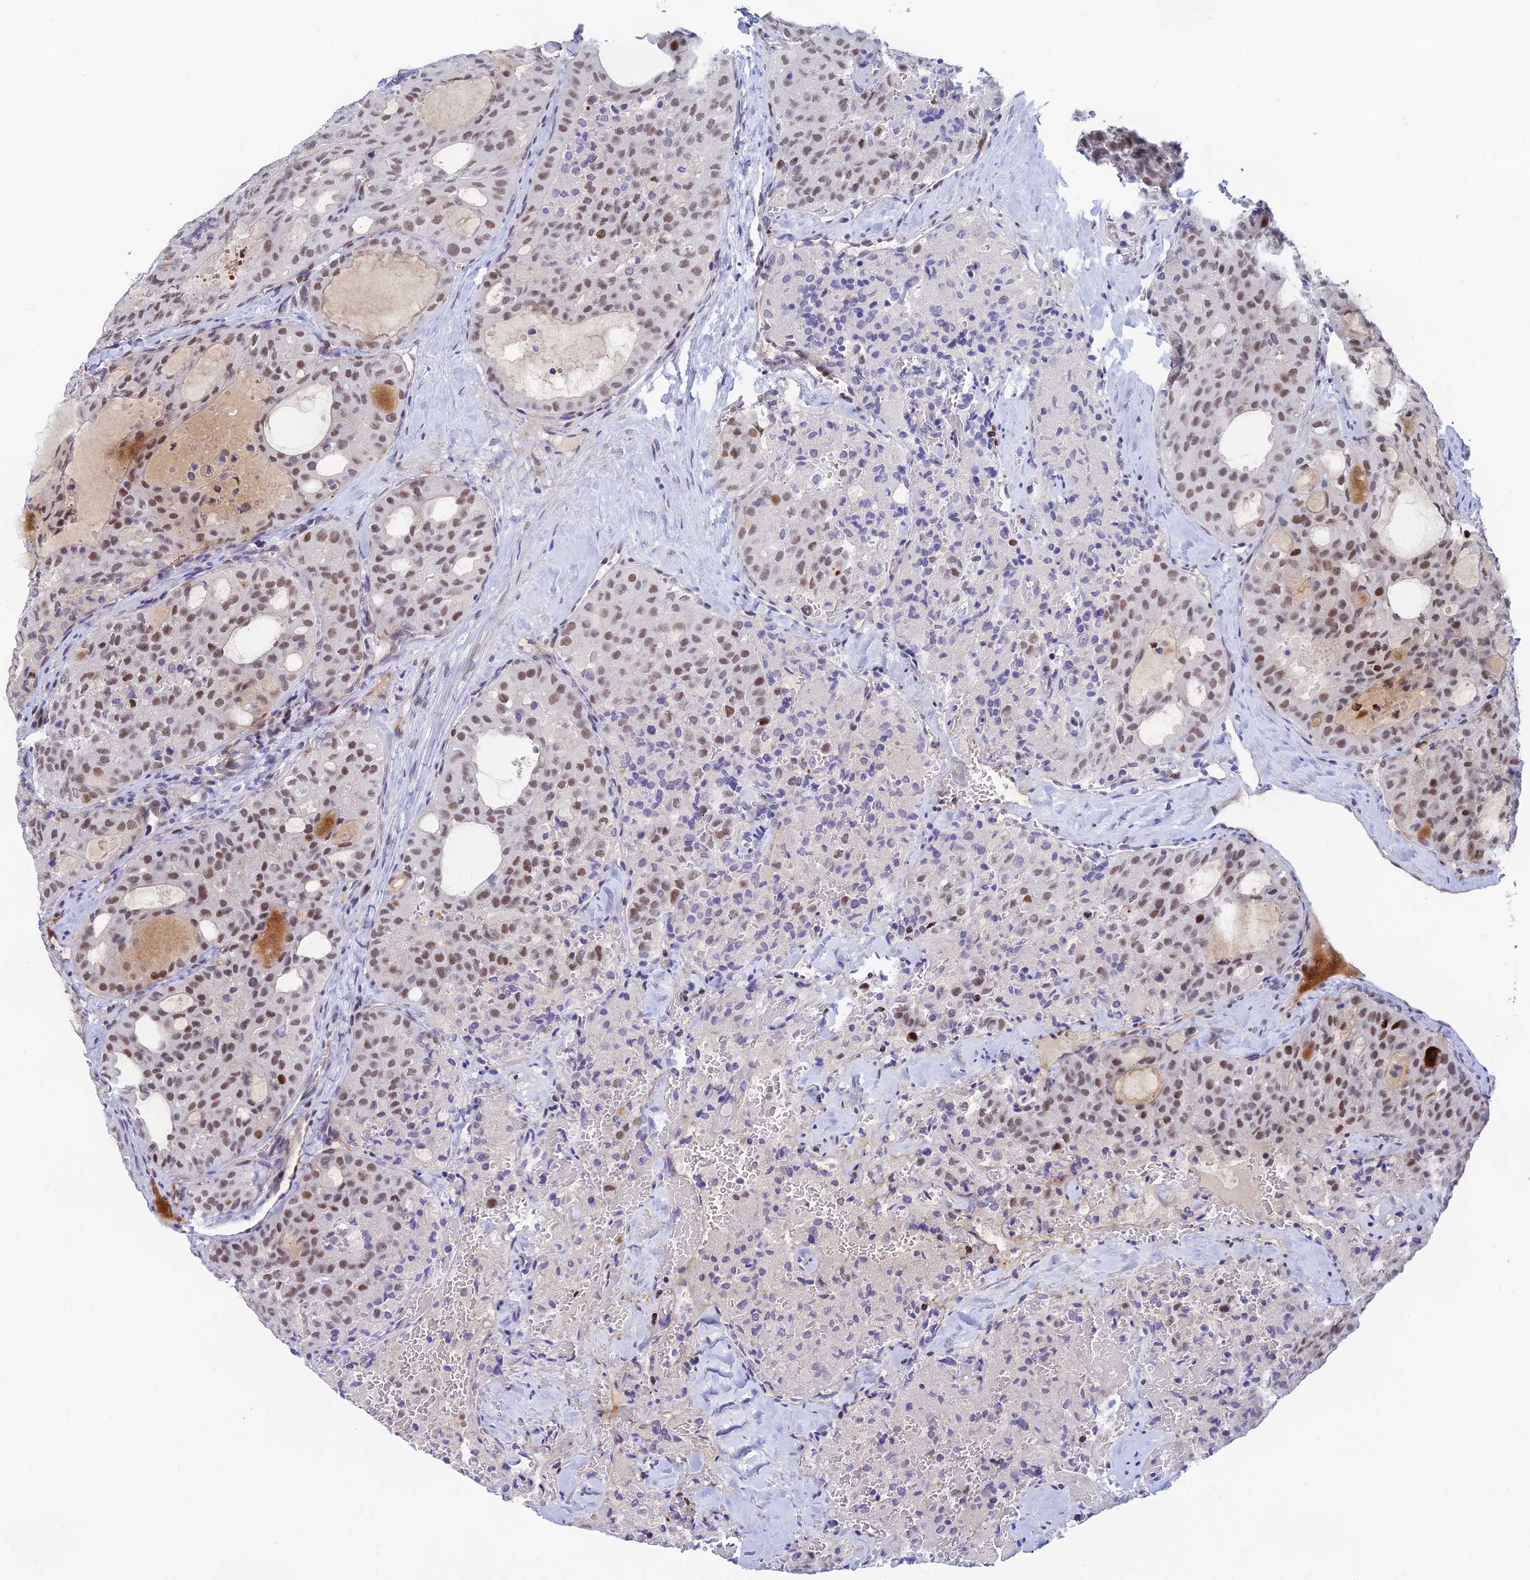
{"staining": {"intensity": "moderate", "quantity": ">75%", "location": "nuclear"}, "tissue": "thyroid cancer", "cell_type": "Tumor cells", "image_type": "cancer", "snomed": [{"axis": "morphology", "description": "Follicular adenoma carcinoma, NOS"}, {"axis": "topography", "description": "Thyroid gland"}], "caption": "Immunohistochemistry (IHC) (DAB) staining of follicular adenoma carcinoma (thyroid) displays moderate nuclear protein positivity in approximately >75% of tumor cells.", "gene": "CLK4", "patient": {"sex": "male", "age": 75}}